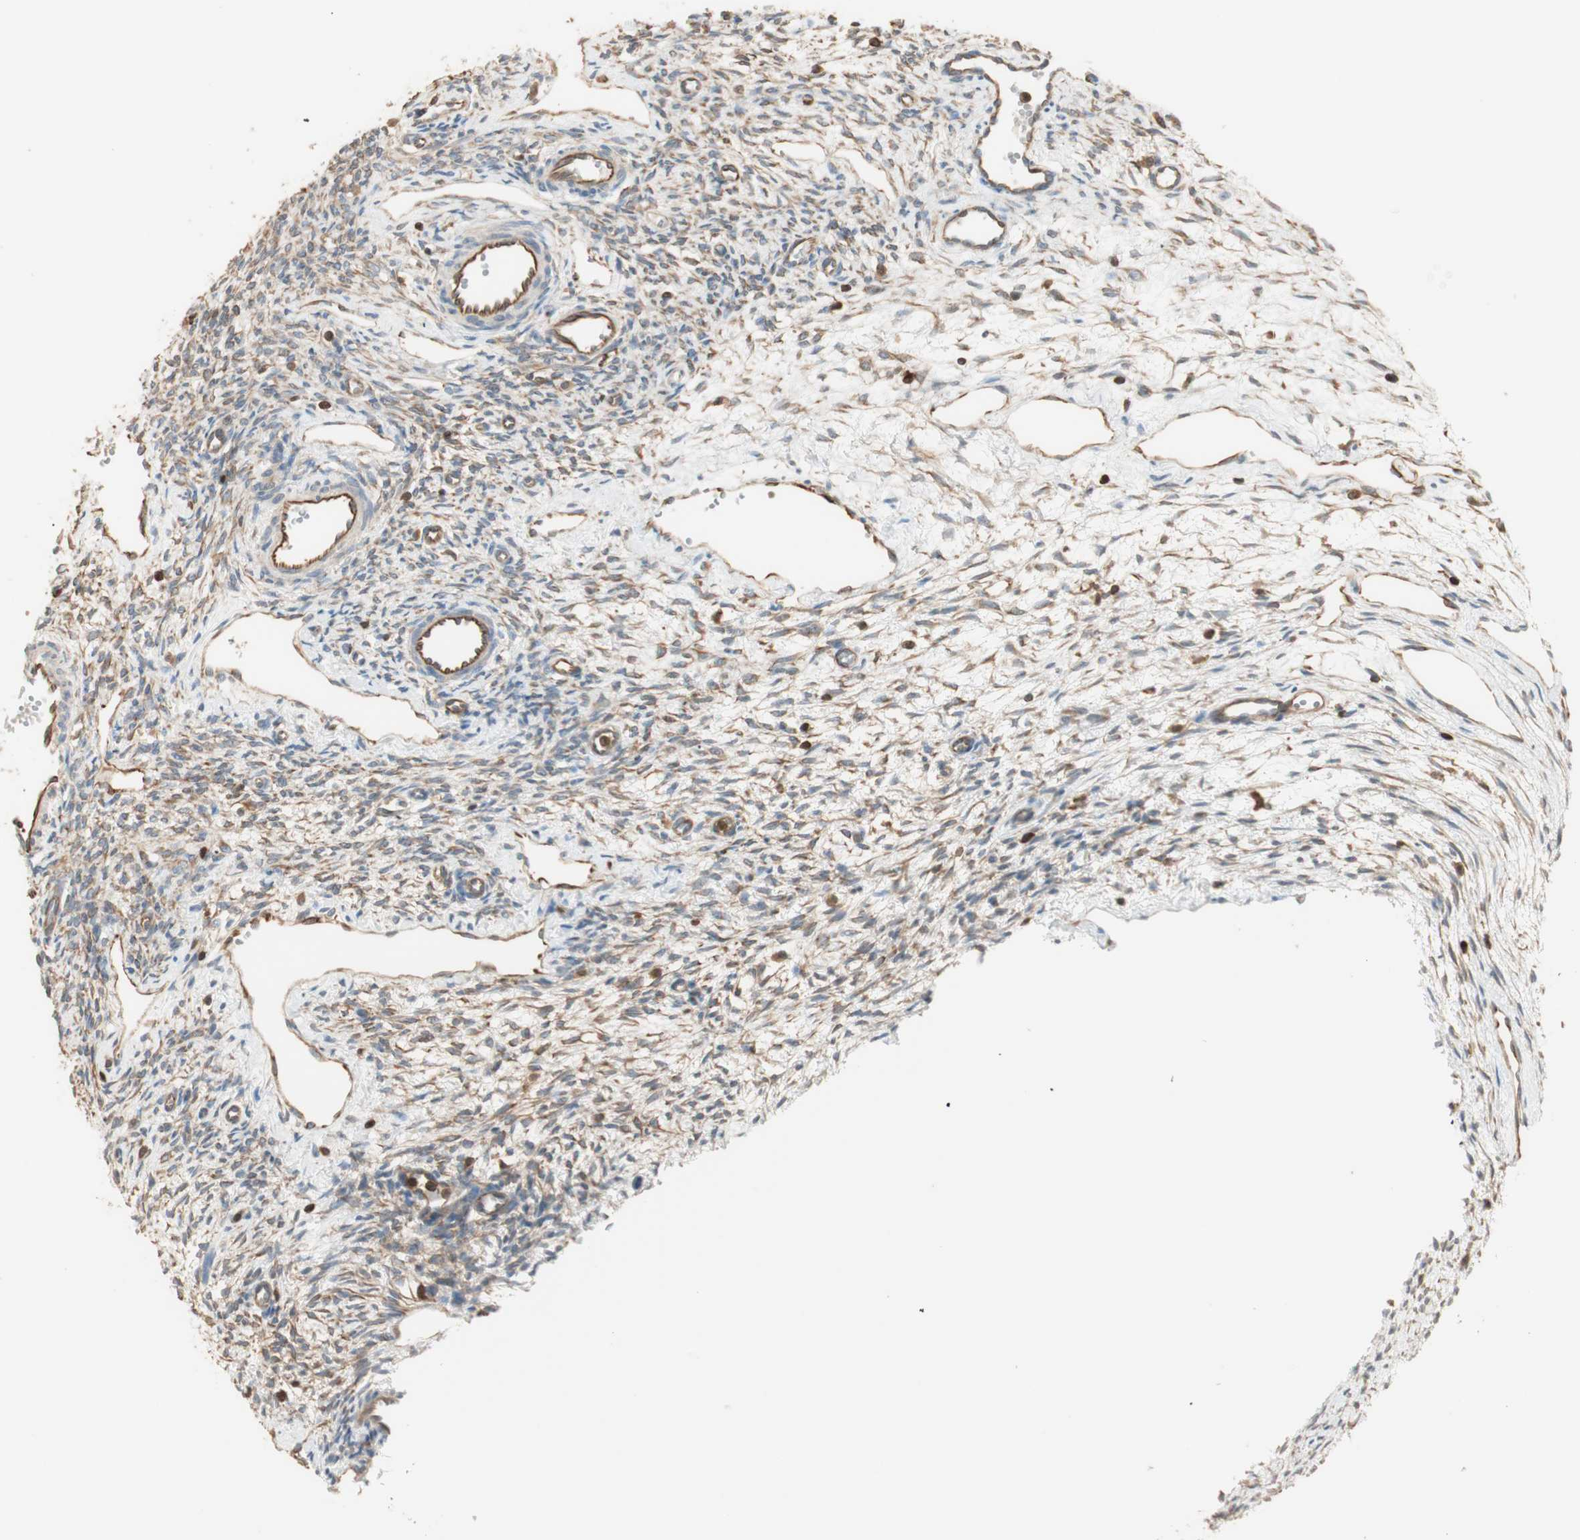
{"staining": {"intensity": "weak", "quantity": "25%-75%", "location": "cytoplasmic/membranous"}, "tissue": "ovary", "cell_type": "Ovarian stroma cells", "image_type": "normal", "snomed": [{"axis": "morphology", "description": "Normal tissue, NOS"}, {"axis": "topography", "description": "Ovary"}], "caption": "IHC (DAB (3,3'-diaminobenzidine)) staining of normal ovary shows weak cytoplasmic/membranous protein positivity in approximately 25%-75% of ovarian stroma cells. The staining was performed using DAB, with brown indicating positive protein expression. Nuclei are stained blue with hematoxylin.", "gene": "CRLF3", "patient": {"sex": "female", "age": 33}}